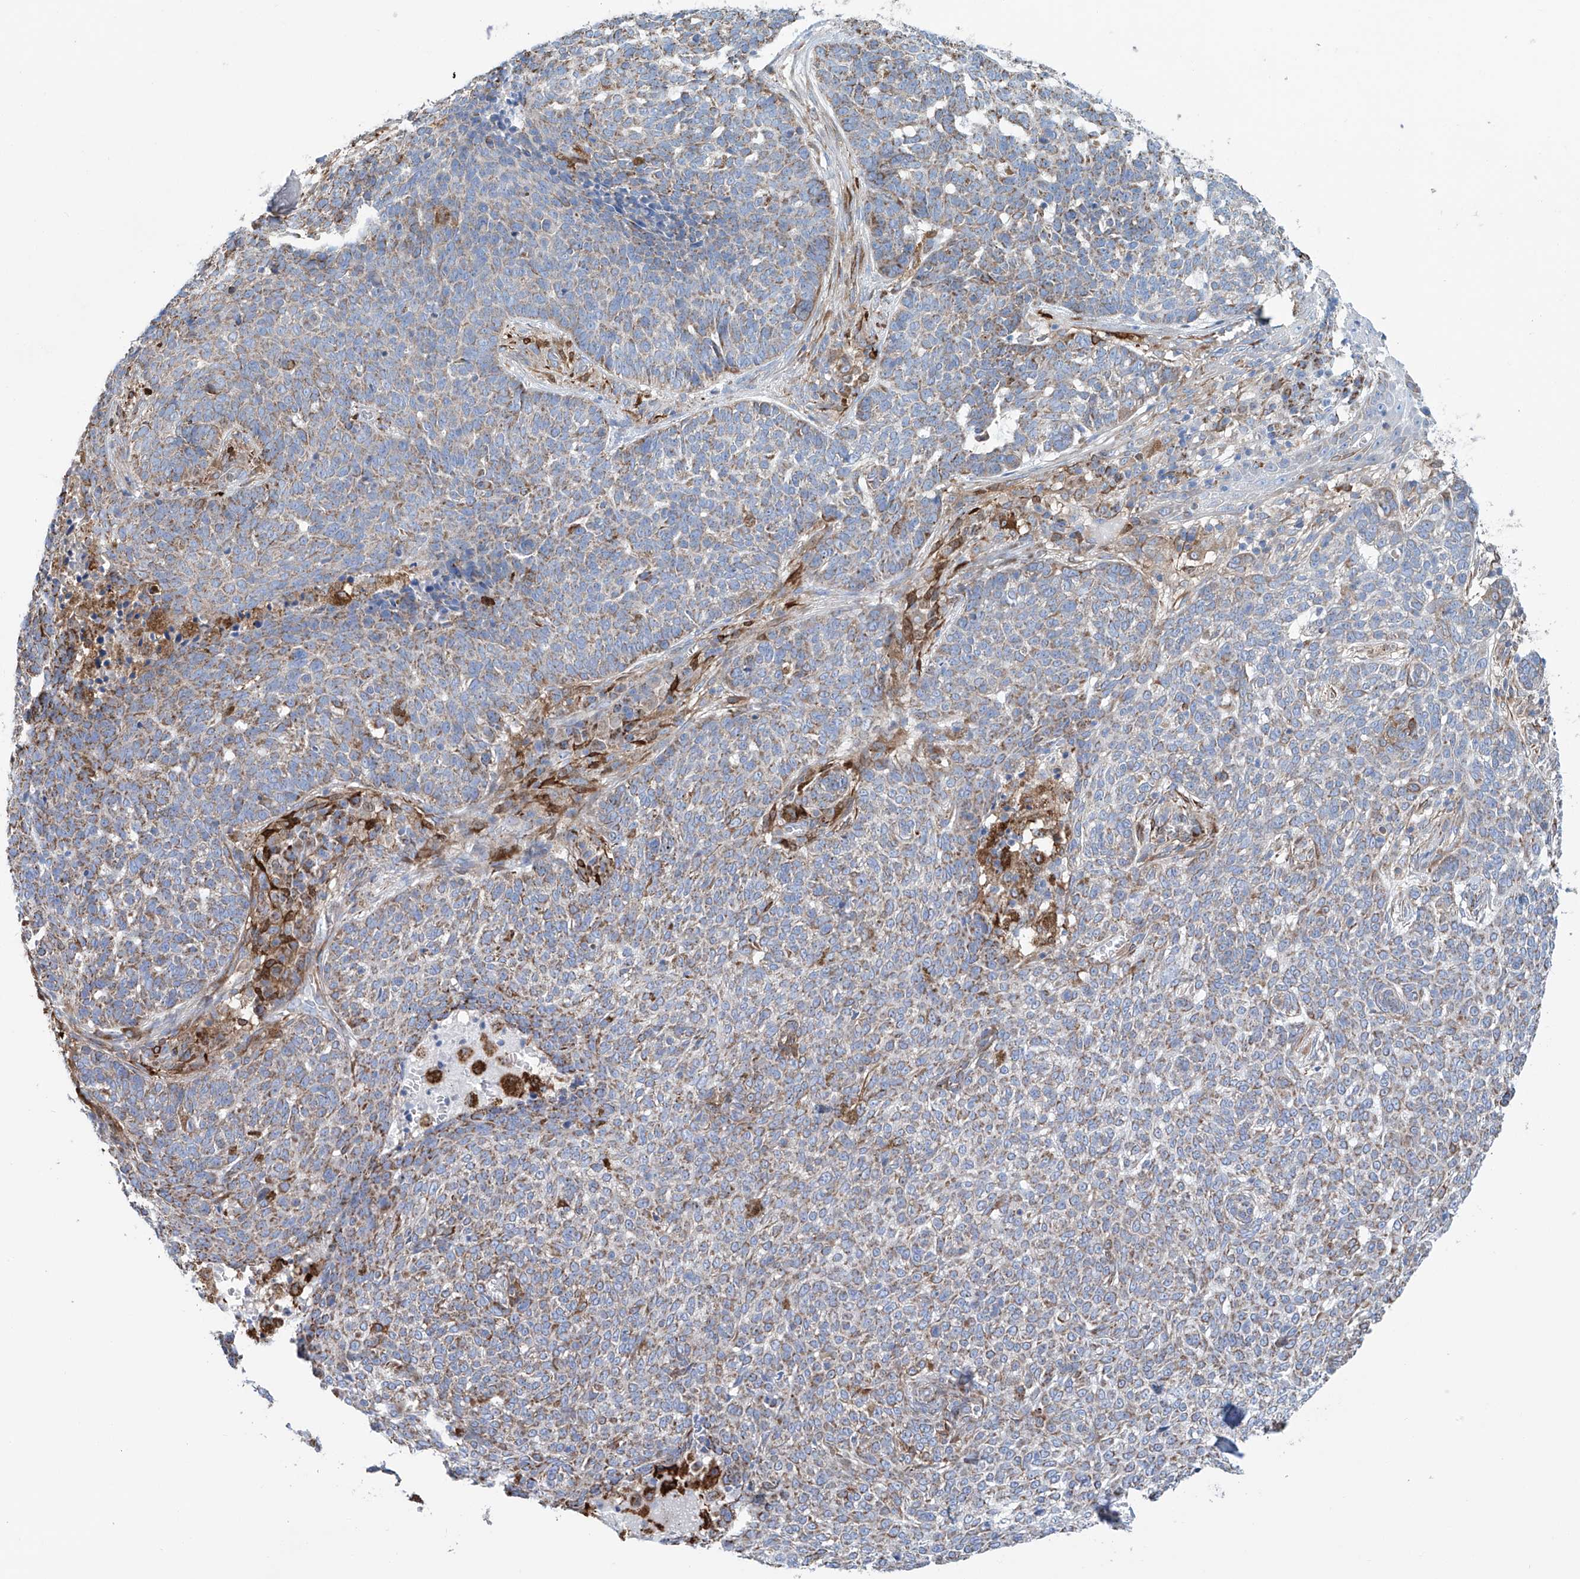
{"staining": {"intensity": "moderate", "quantity": "25%-75%", "location": "cytoplasmic/membranous"}, "tissue": "skin cancer", "cell_type": "Tumor cells", "image_type": "cancer", "snomed": [{"axis": "morphology", "description": "Basal cell carcinoma"}, {"axis": "topography", "description": "Skin"}], "caption": "Human basal cell carcinoma (skin) stained for a protein (brown) shows moderate cytoplasmic/membranous positive positivity in about 25%-75% of tumor cells.", "gene": "ALDH6A1", "patient": {"sex": "male", "age": 85}}